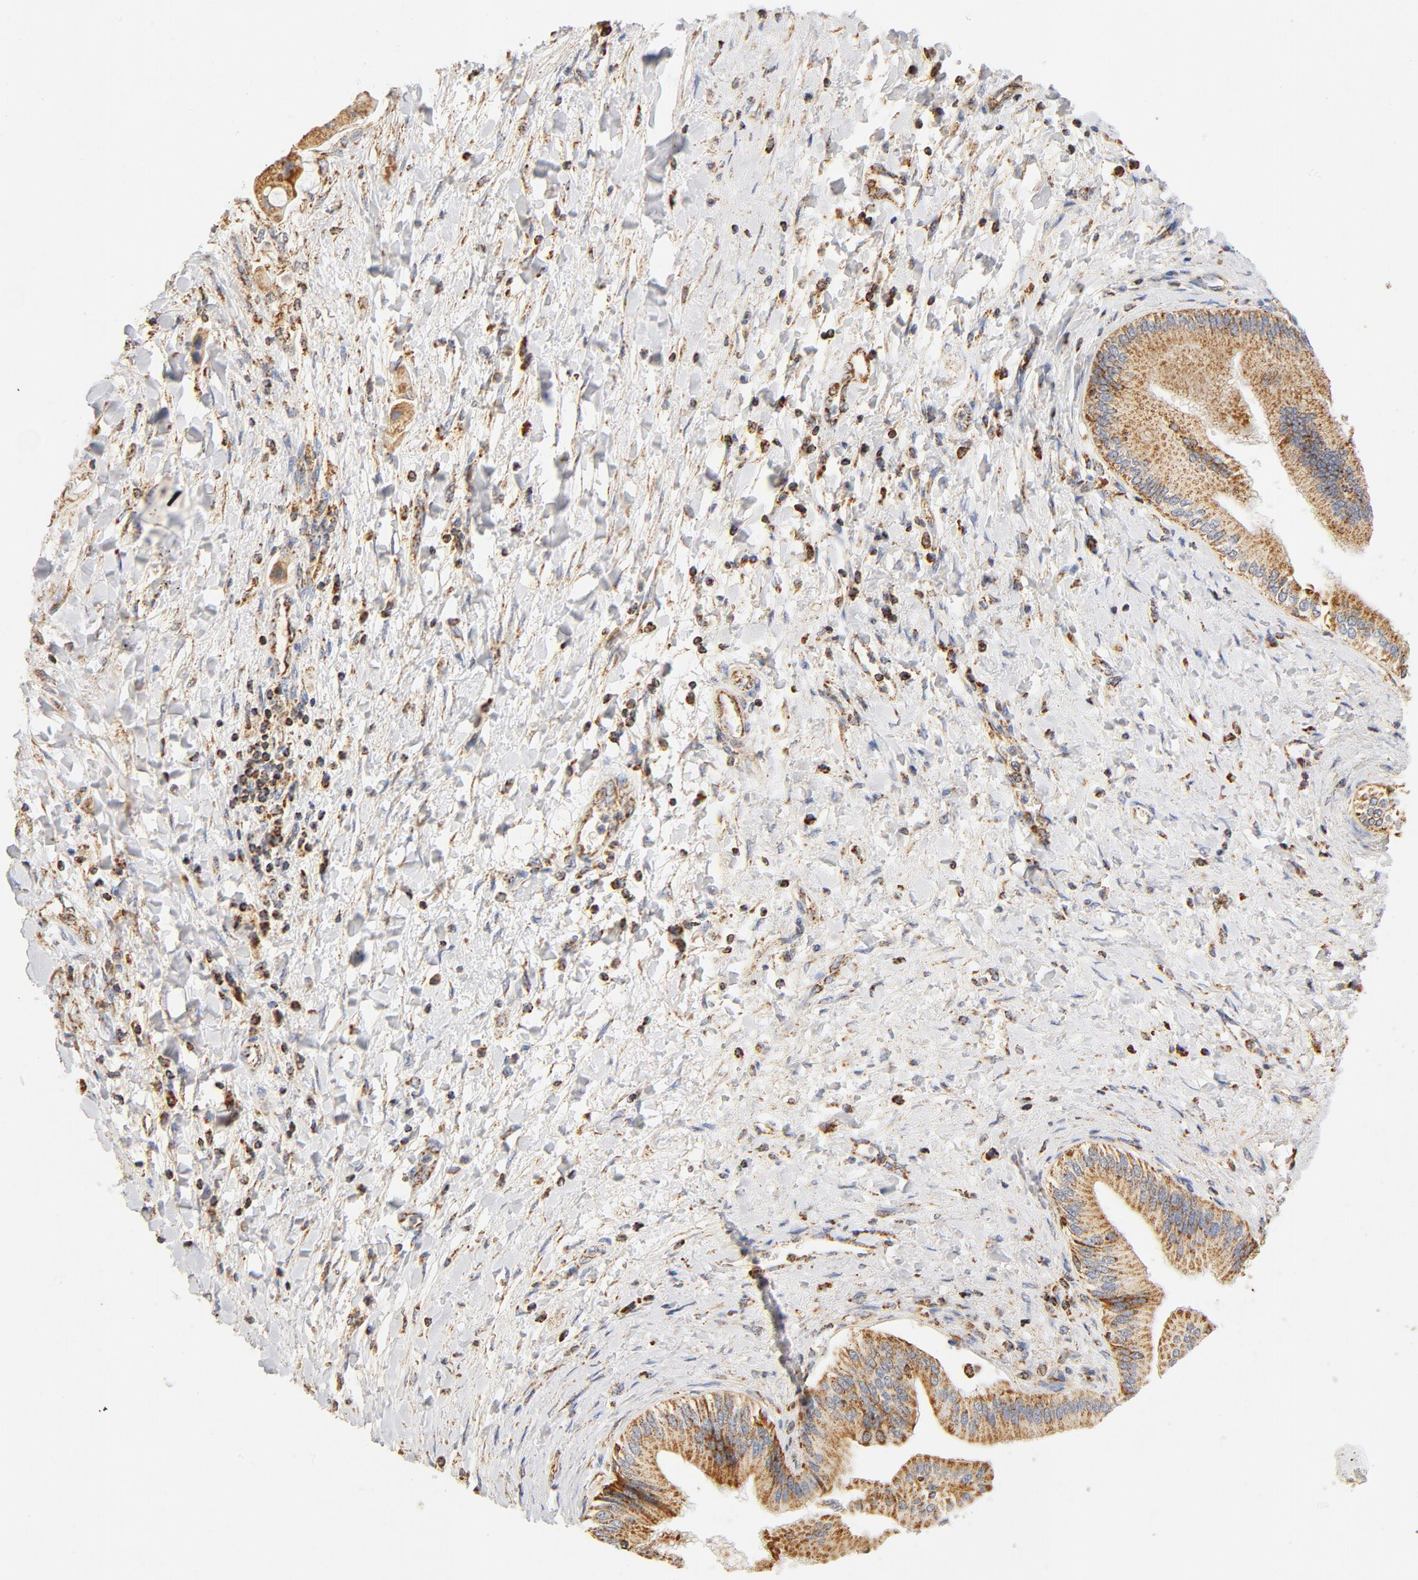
{"staining": {"intensity": "moderate", "quantity": ">75%", "location": "cytoplasmic/membranous"}, "tissue": "adipose tissue", "cell_type": "Adipocytes", "image_type": "normal", "snomed": [{"axis": "morphology", "description": "Normal tissue, NOS"}, {"axis": "morphology", "description": "Cholangiocarcinoma"}, {"axis": "topography", "description": "Liver"}, {"axis": "topography", "description": "Peripheral nerve tissue"}], "caption": "Brown immunohistochemical staining in normal human adipose tissue displays moderate cytoplasmic/membranous positivity in about >75% of adipocytes. The protein of interest is stained brown, and the nuclei are stained in blue (DAB IHC with brightfield microscopy, high magnification).", "gene": "COX4I1", "patient": {"sex": "male", "age": 50}}